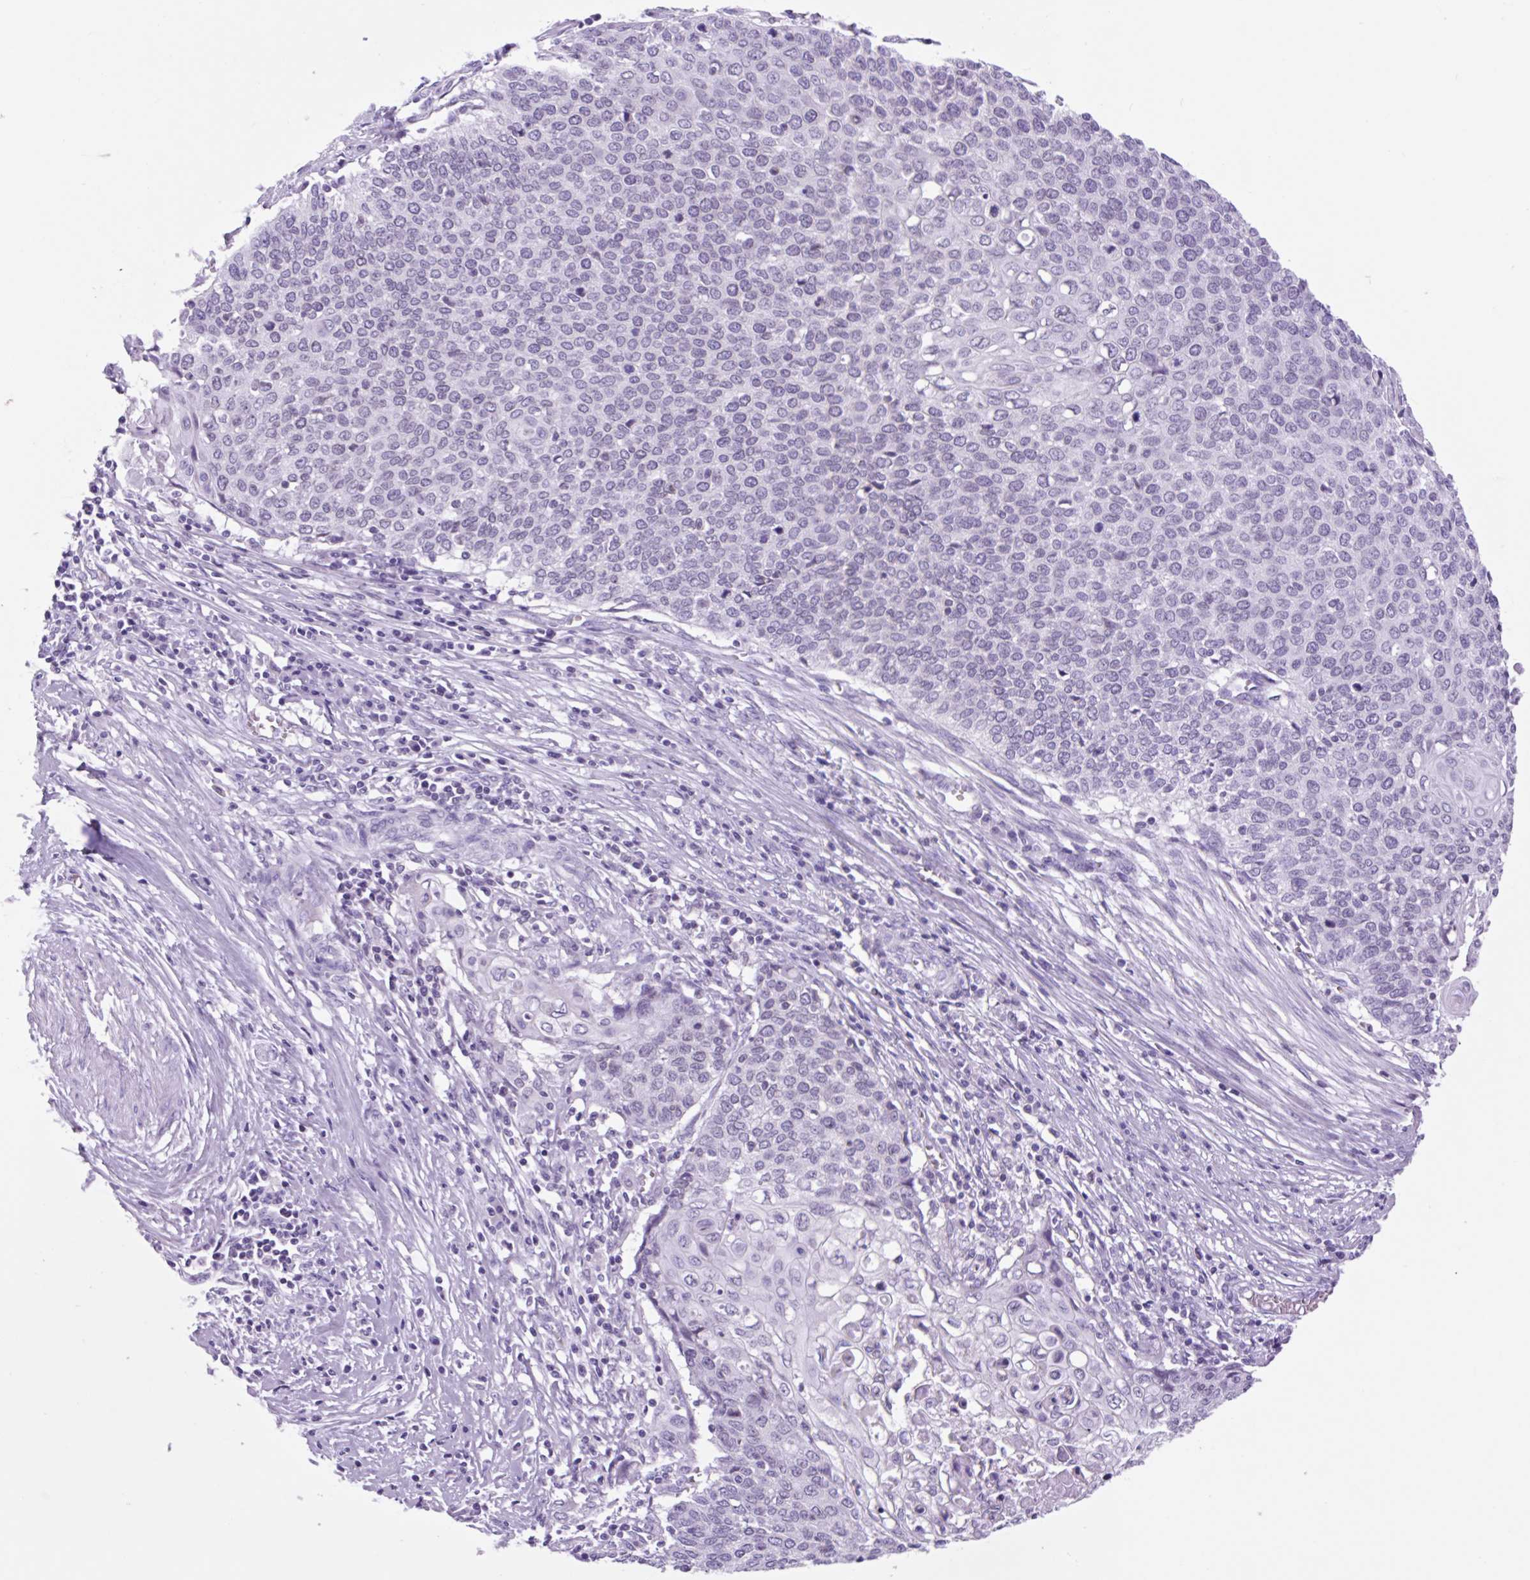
{"staining": {"intensity": "negative", "quantity": "none", "location": "none"}, "tissue": "cervical cancer", "cell_type": "Tumor cells", "image_type": "cancer", "snomed": [{"axis": "morphology", "description": "Squamous cell carcinoma, NOS"}, {"axis": "topography", "description": "Cervix"}], "caption": "This image is of squamous cell carcinoma (cervical) stained with immunohistochemistry to label a protein in brown with the nuclei are counter-stained blue. There is no positivity in tumor cells. (Brightfield microscopy of DAB IHC at high magnification).", "gene": "VPREB1", "patient": {"sex": "female", "age": 39}}